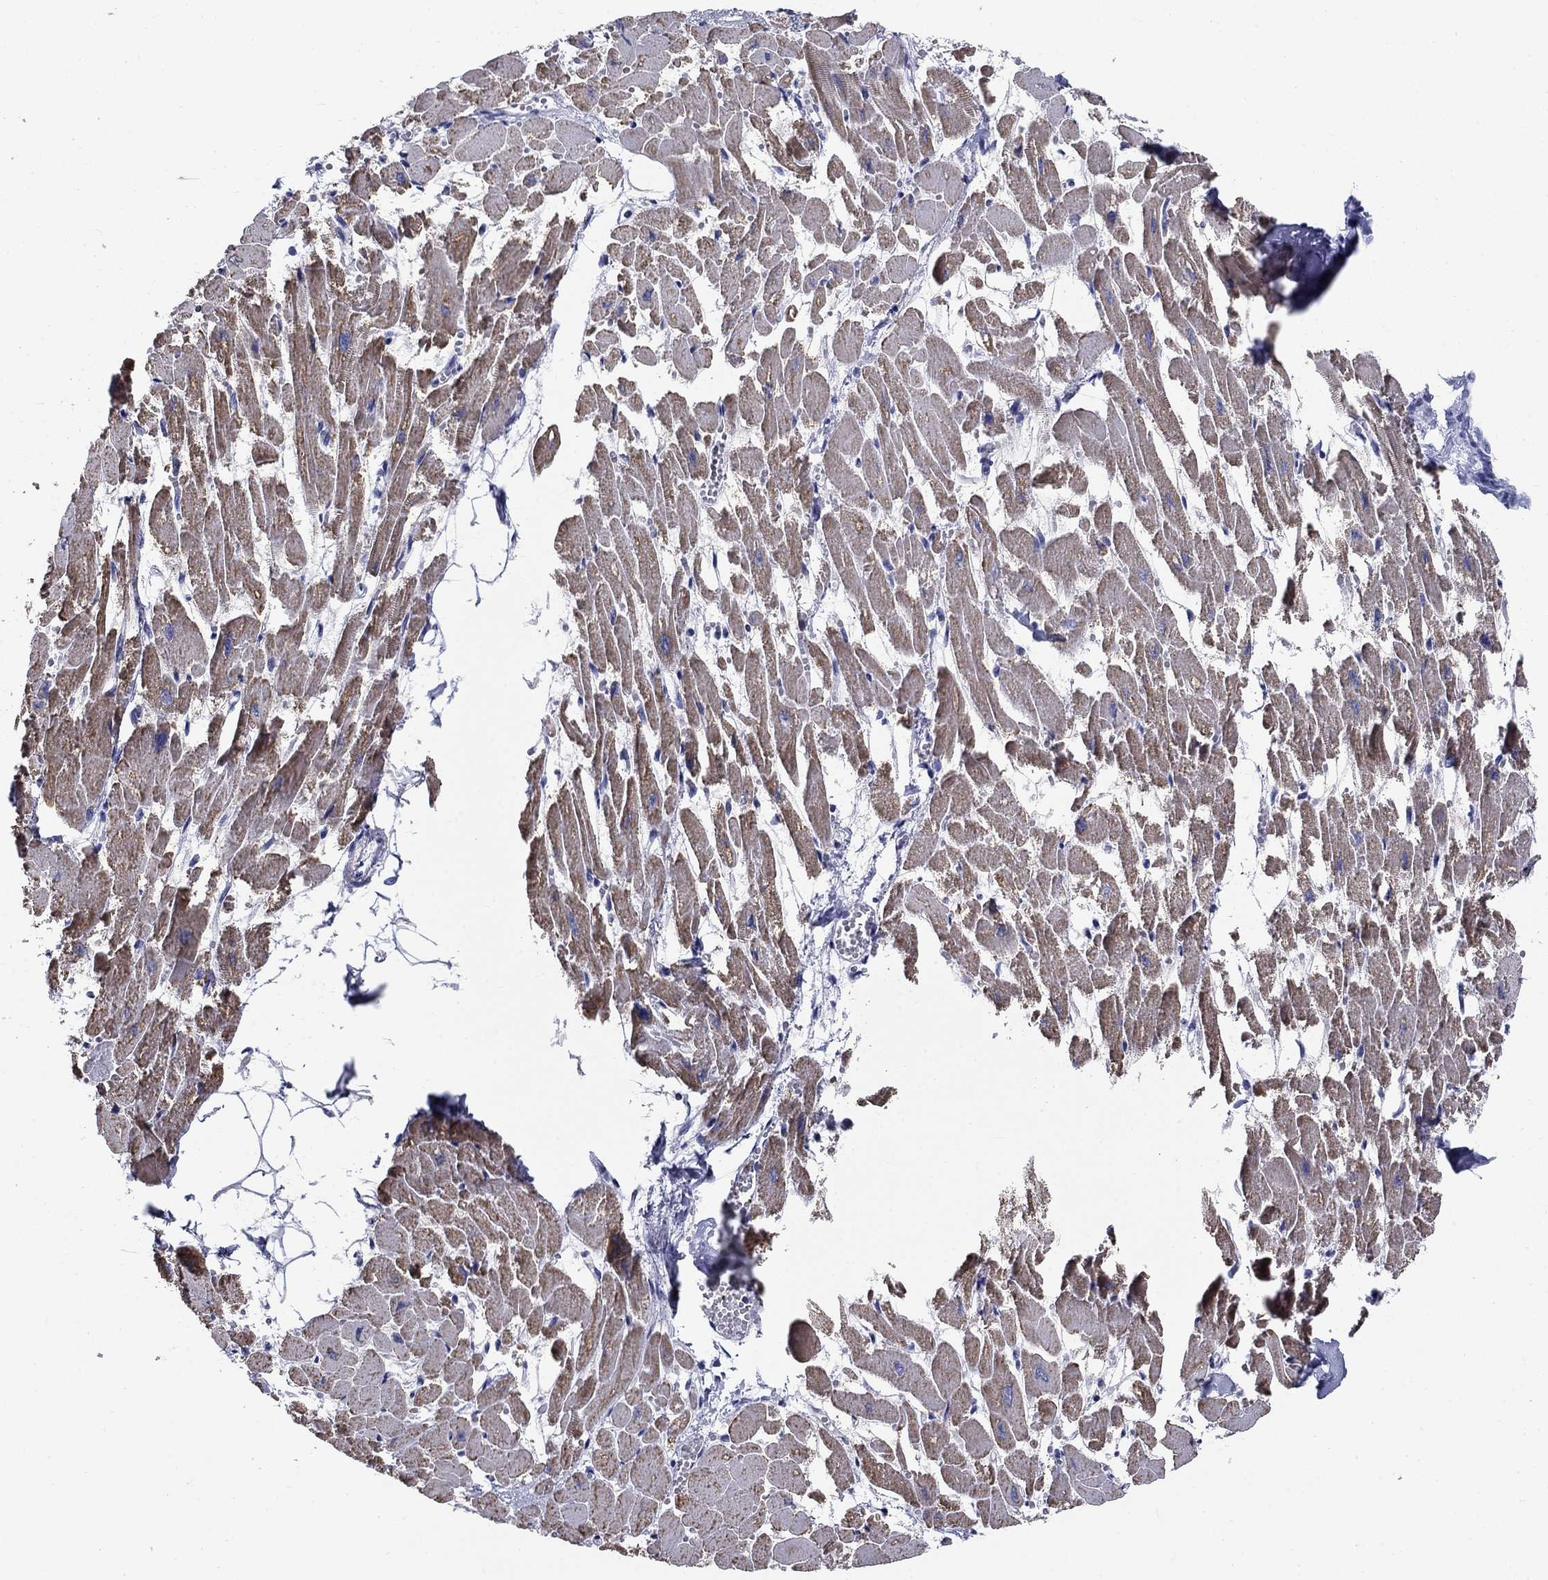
{"staining": {"intensity": "moderate", "quantity": "<25%", "location": "cytoplasmic/membranous"}, "tissue": "heart muscle", "cell_type": "Cardiomyocytes", "image_type": "normal", "snomed": [{"axis": "morphology", "description": "Normal tissue, NOS"}, {"axis": "topography", "description": "Heart"}], "caption": "Heart muscle stained with immunohistochemistry demonstrates moderate cytoplasmic/membranous expression in about <25% of cardiomyocytes.", "gene": "UPB1", "patient": {"sex": "female", "age": 52}}